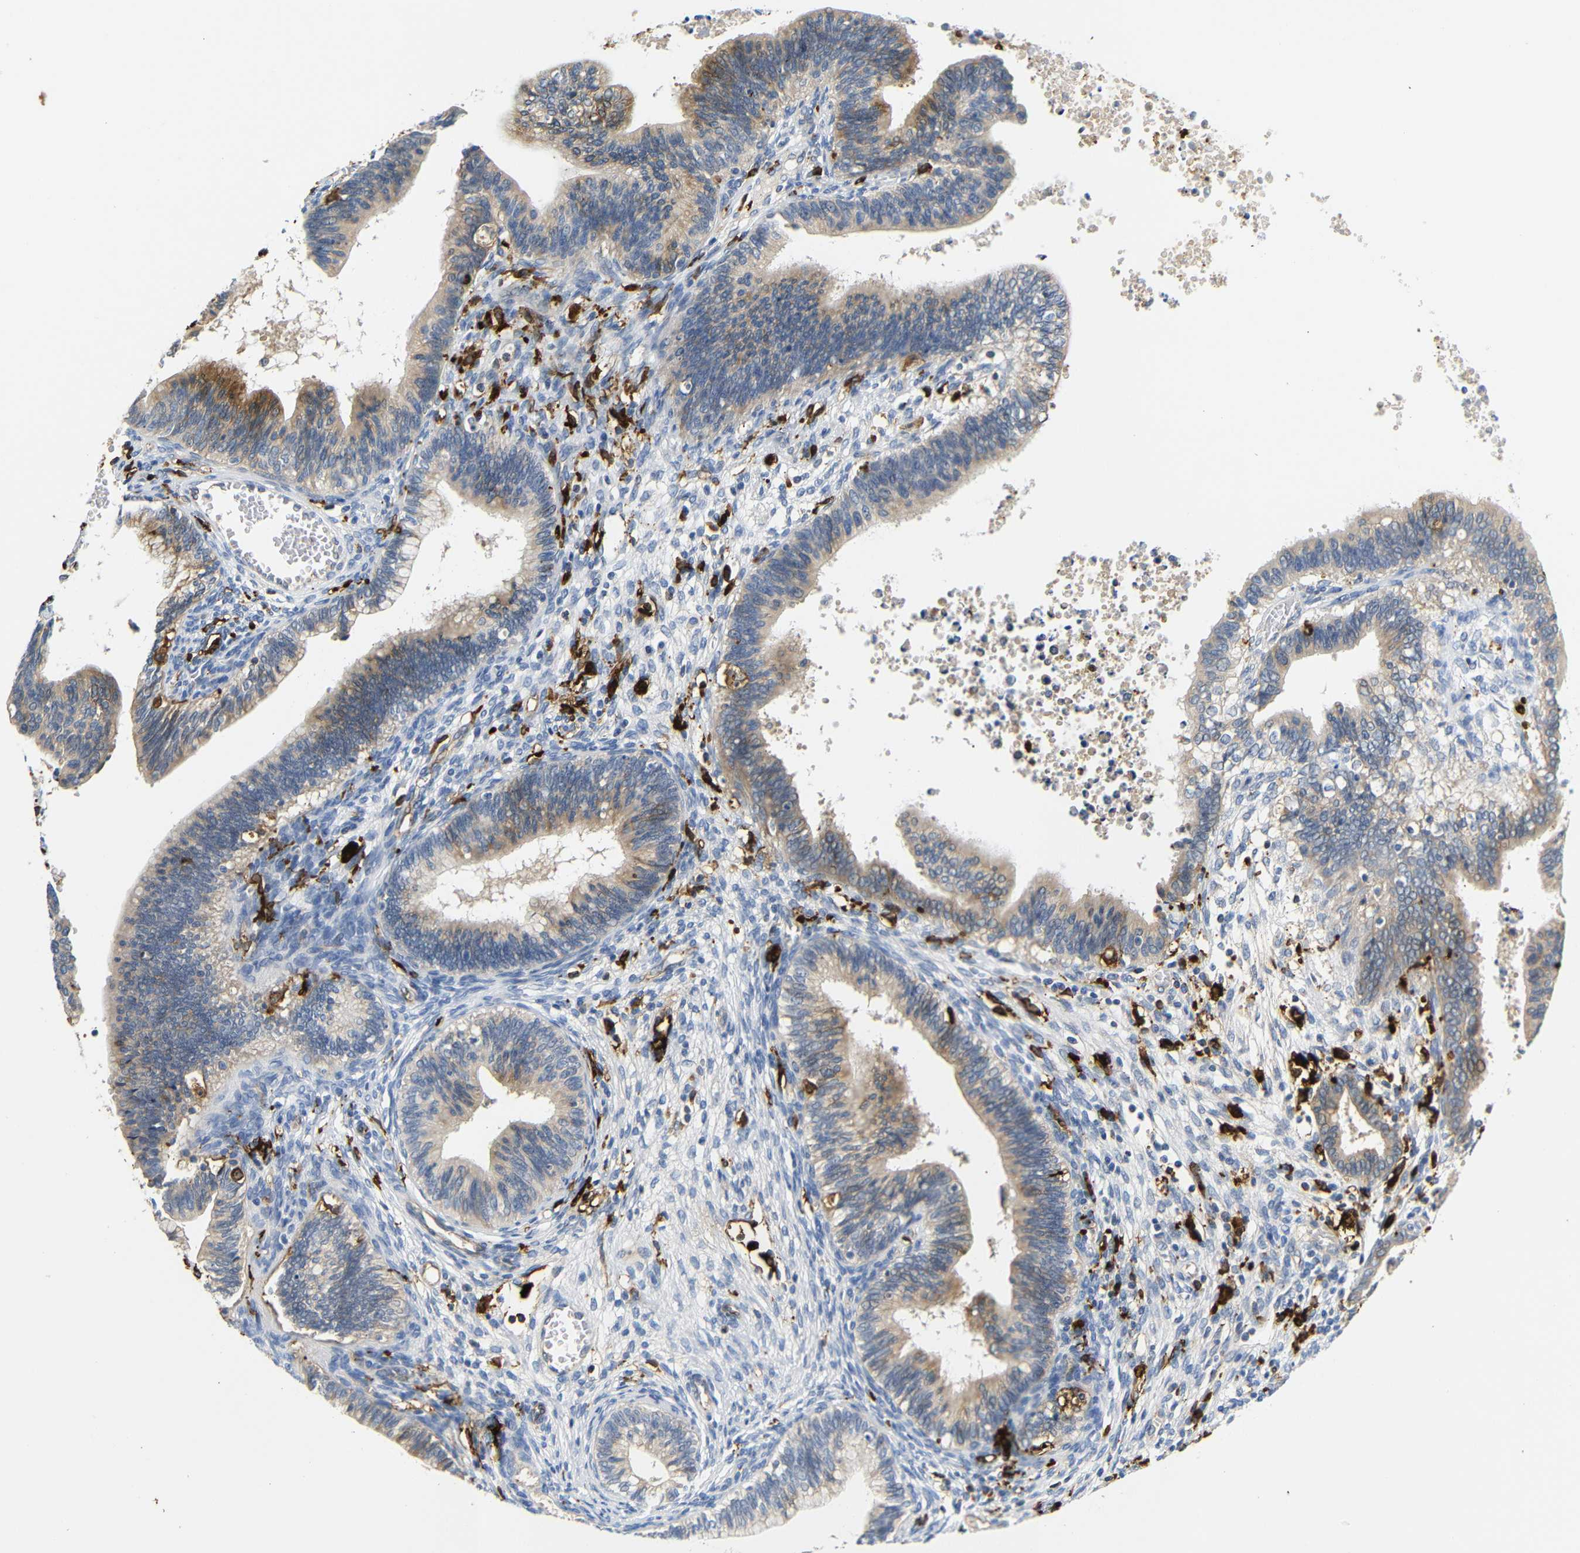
{"staining": {"intensity": "weak", "quantity": ">75%", "location": "cytoplasmic/membranous"}, "tissue": "cervical cancer", "cell_type": "Tumor cells", "image_type": "cancer", "snomed": [{"axis": "morphology", "description": "Adenocarcinoma, NOS"}, {"axis": "topography", "description": "Cervix"}], "caption": "Adenocarcinoma (cervical) stained for a protein (brown) reveals weak cytoplasmic/membranous positive staining in approximately >75% of tumor cells.", "gene": "HLA-DQB1", "patient": {"sex": "female", "age": 44}}